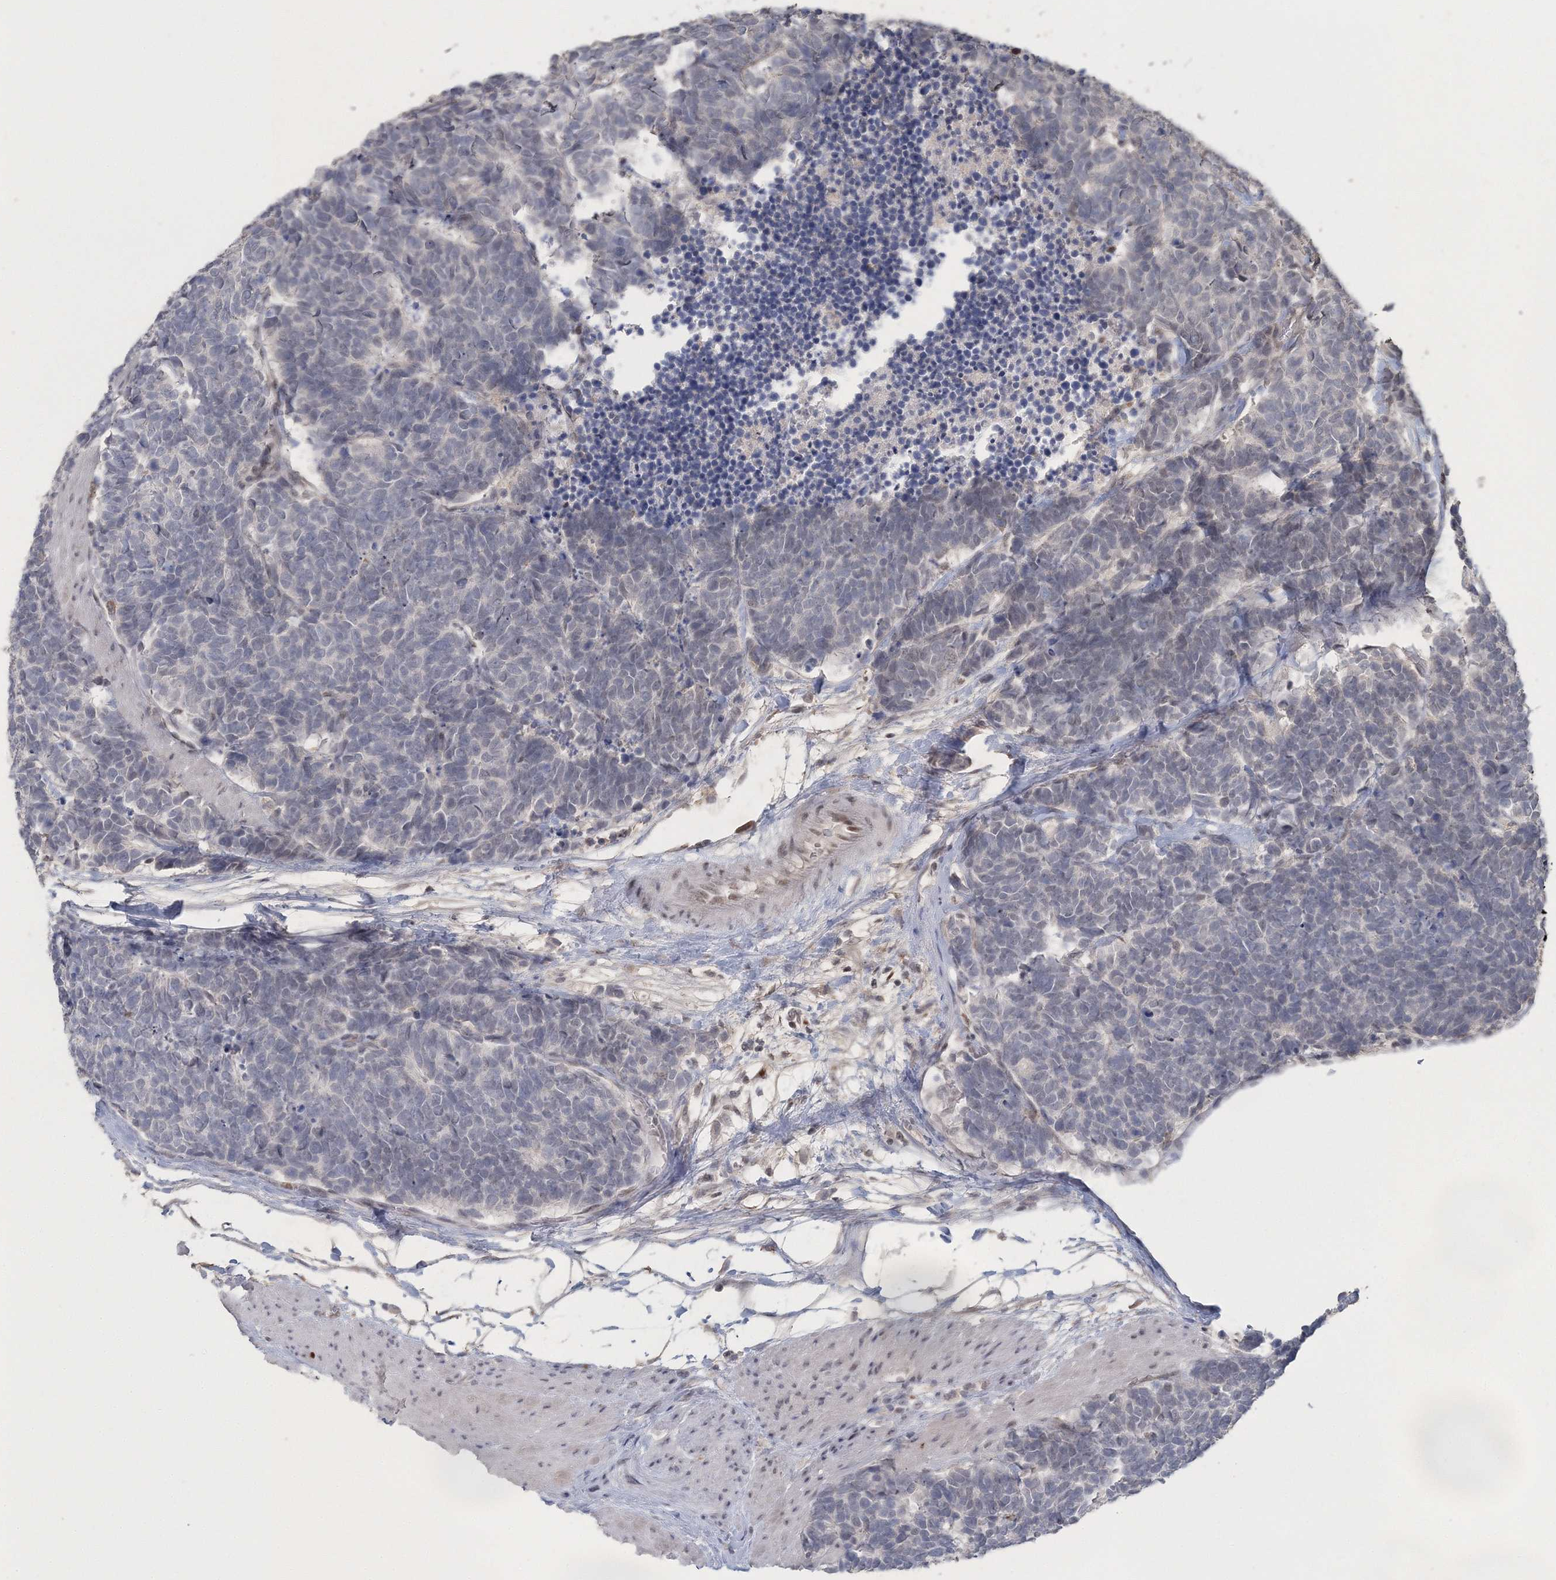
{"staining": {"intensity": "negative", "quantity": "none", "location": "none"}, "tissue": "carcinoid", "cell_type": "Tumor cells", "image_type": "cancer", "snomed": [{"axis": "morphology", "description": "Carcinoma, NOS"}, {"axis": "morphology", "description": "Carcinoid, malignant, NOS"}, {"axis": "topography", "description": "Urinary bladder"}], "caption": "High power microscopy photomicrograph of an IHC photomicrograph of carcinoid, revealing no significant expression in tumor cells.", "gene": "UIMC1", "patient": {"sex": "male", "age": 57}}